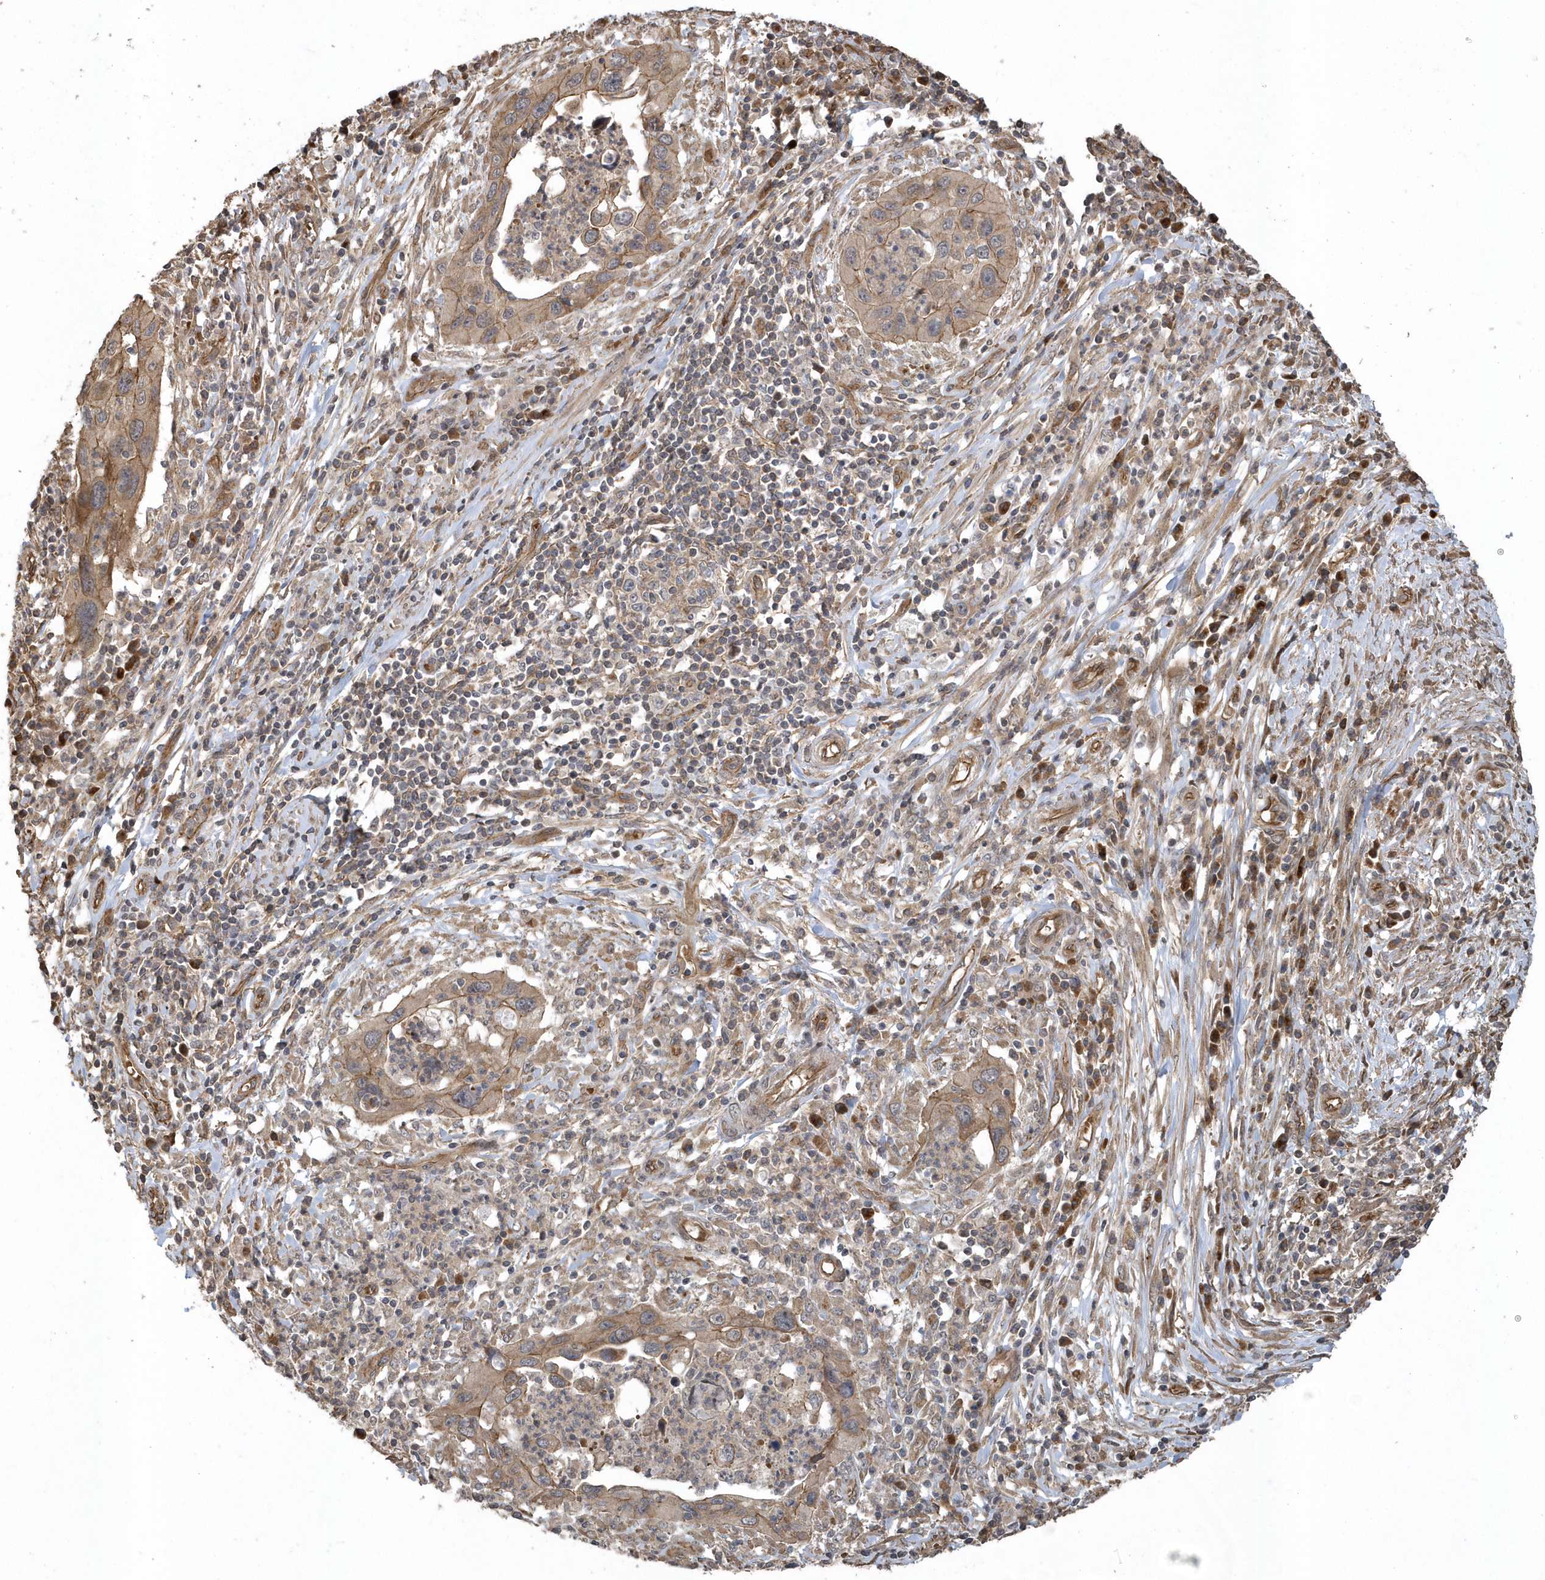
{"staining": {"intensity": "moderate", "quantity": ">75%", "location": "cytoplasmic/membranous"}, "tissue": "cervical cancer", "cell_type": "Tumor cells", "image_type": "cancer", "snomed": [{"axis": "morphology", "description": "Squamous cell carcinoma, NOS"}, {"axis": "topography", "description": "Cervix"}], "caption": "Squamous cell carcinoma (cervical) stained with a brown dye exhibits moderate cytoplasmic/membranous positive positivity in approximately >75% of tumor cells.", "gene": "HERPUD1", "patient": {"sex": "female", "age": 38}}